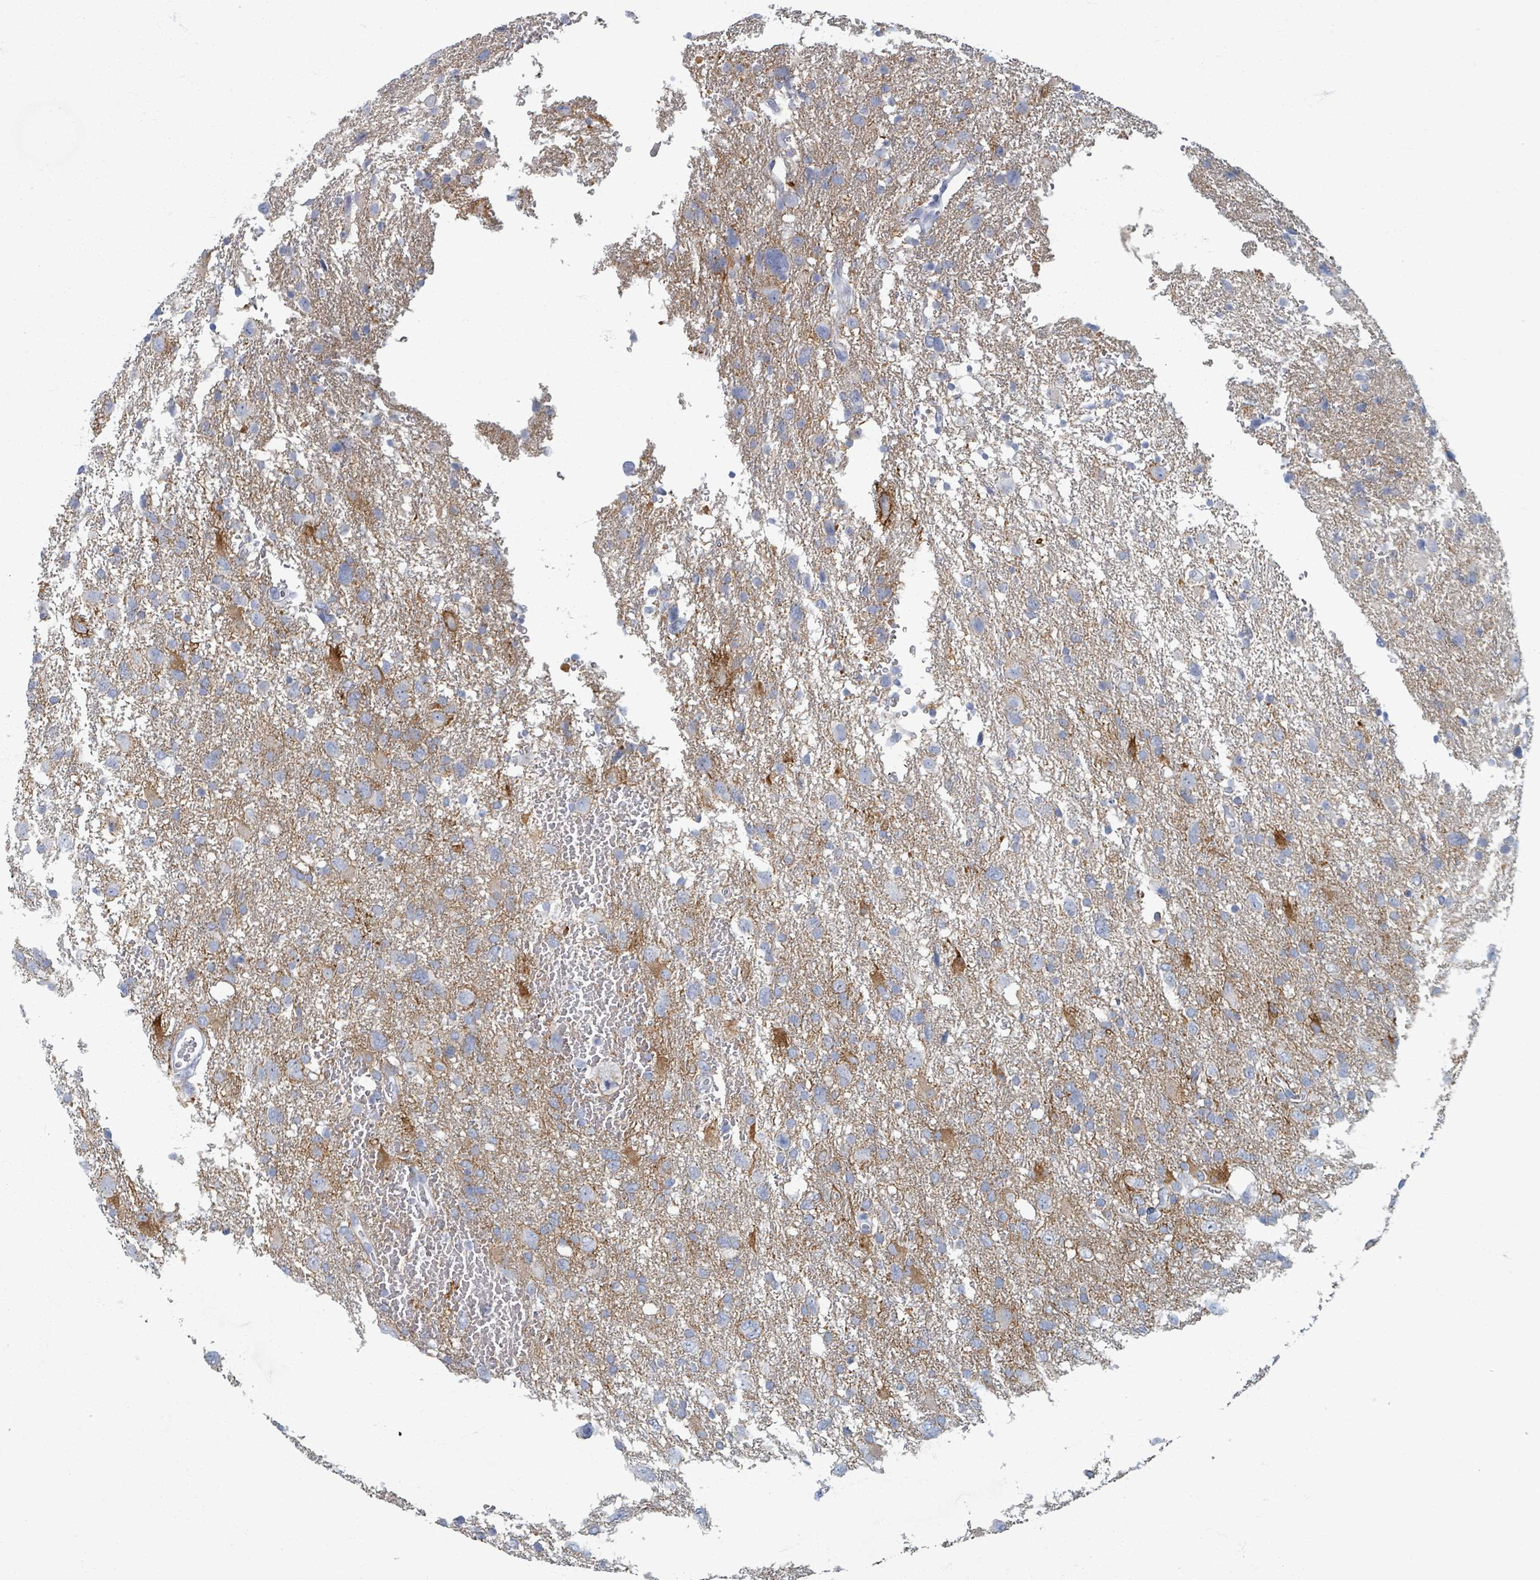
{"staining": {"intensity": "weak", "quantity": "<25%", "location": "cytoplasmic/membranous"}, "tissue": "glioma", "cell_type": "Tumor cells", "image_type": "cancer", "snomed": [{"axis": "morphology", "description": "Glioma, malignant, High grade"}, {"axis": "topography", "description": "Brain"}], "caption": "Immunohistochemistry of human glioma exhibits no staining in tumor cells.", "gene": "TAS2R1", "patient": {"sex": "male", "age": 61}}